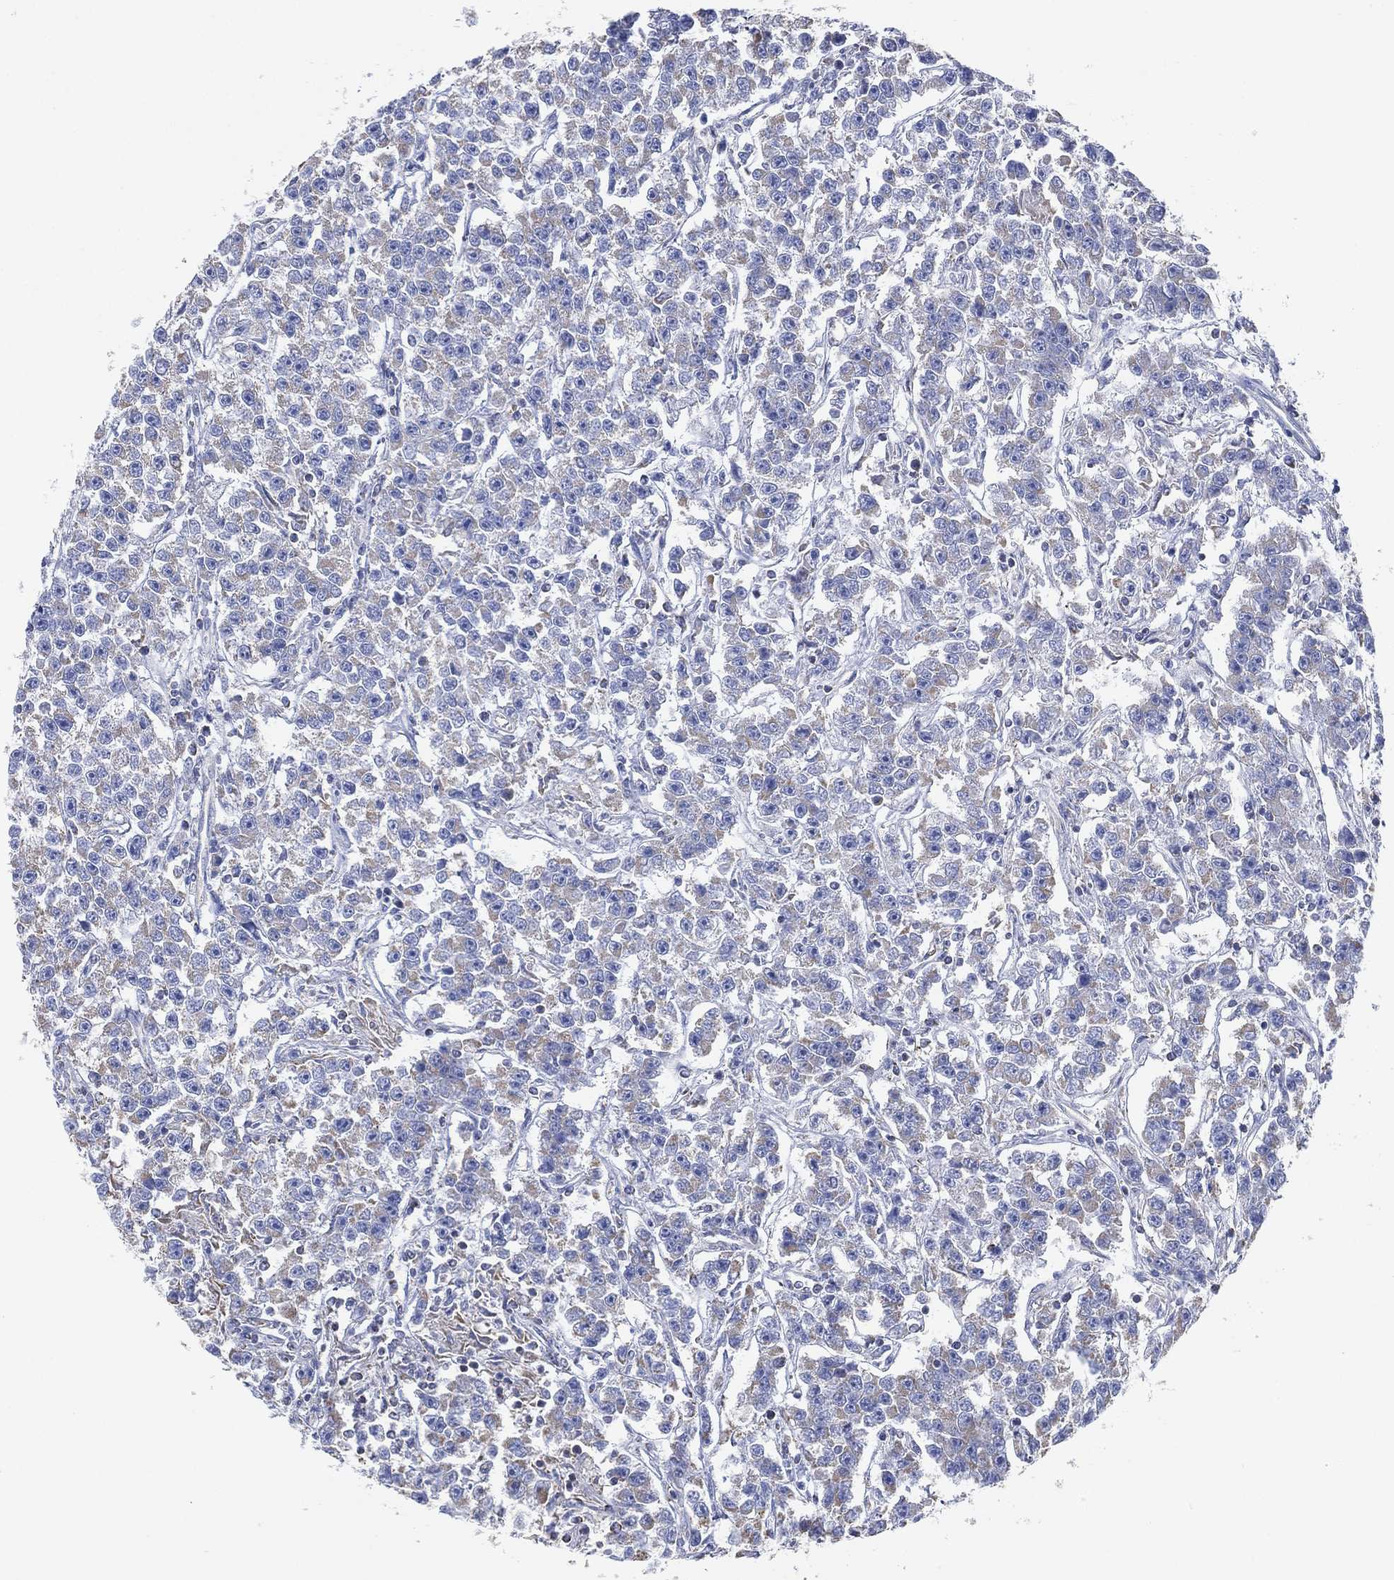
{"staining": {"intensity": "negative", "quantity": "none", "location": "none"}, "tissue": "testis cancer", "cell_type": "Tumor cells", "image_type": "cancer", "snomed": [{"axis": "morphology", "description": "Seminoma, NOS"}, {"axis": "topography", "description": "Testis"}], "caption": "Testis cancer was stained to show a protein in brown. There is no significant staining in tumor cells.", "gene": "CFTR", "patient": {"sex": "male", "age": 59}}